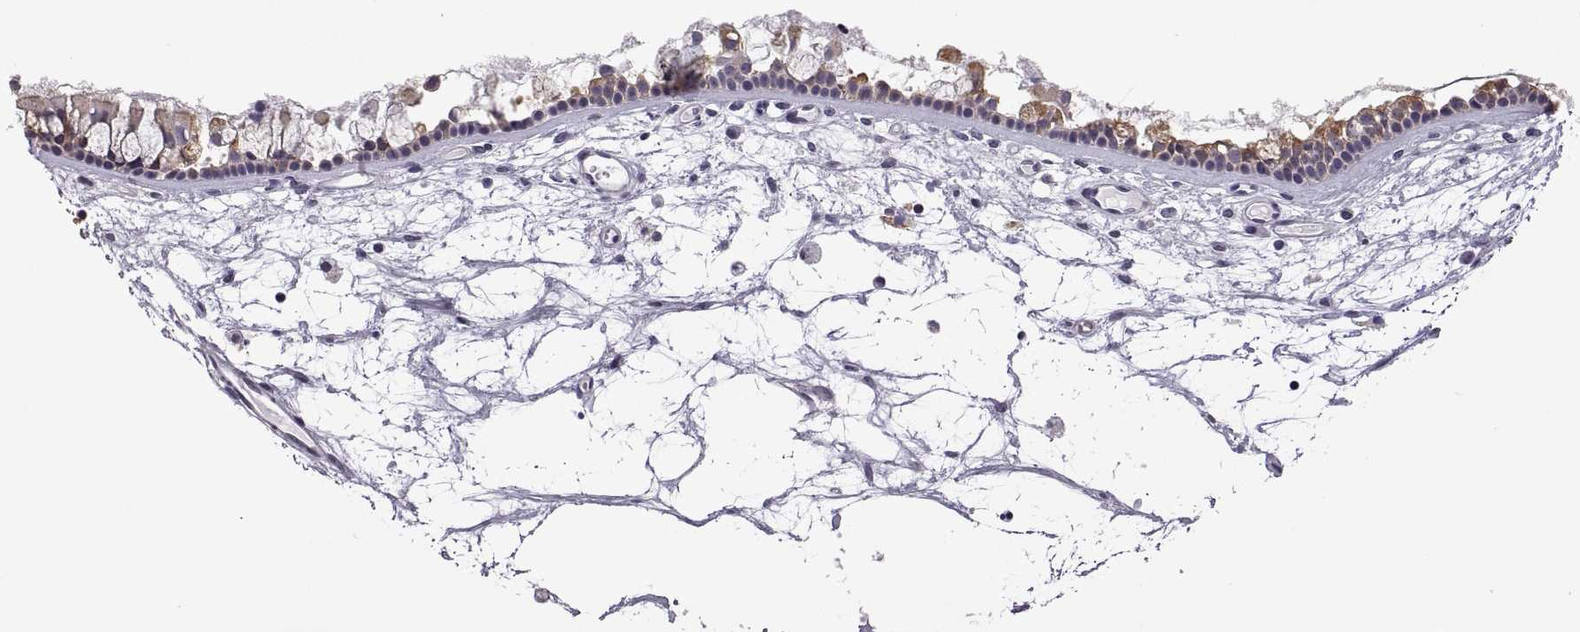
{"staining": {"intensity": "moderate", "quantity": "25%-75%", "location": "cytoplasmic/membranous"}, "tissue": "nasopharynx", "cell_type": "Respiratory epithelial cells", "image_type": "normal", "snomed": [{"axis": "morphology", "description": "Normal tissue, NOS"}, {"axis": "topography", "description": "Nasopharynx"}], "caption": "A micrograph showing moderate cytoplasmic/membranous staining in about 25%-75% of respiratory epithelial cells in benign nasopharynx, as visualized by brown immunohistochemical staining.", "gene": "FAM170A", "patient": {"sex": "female", "age": 68}}